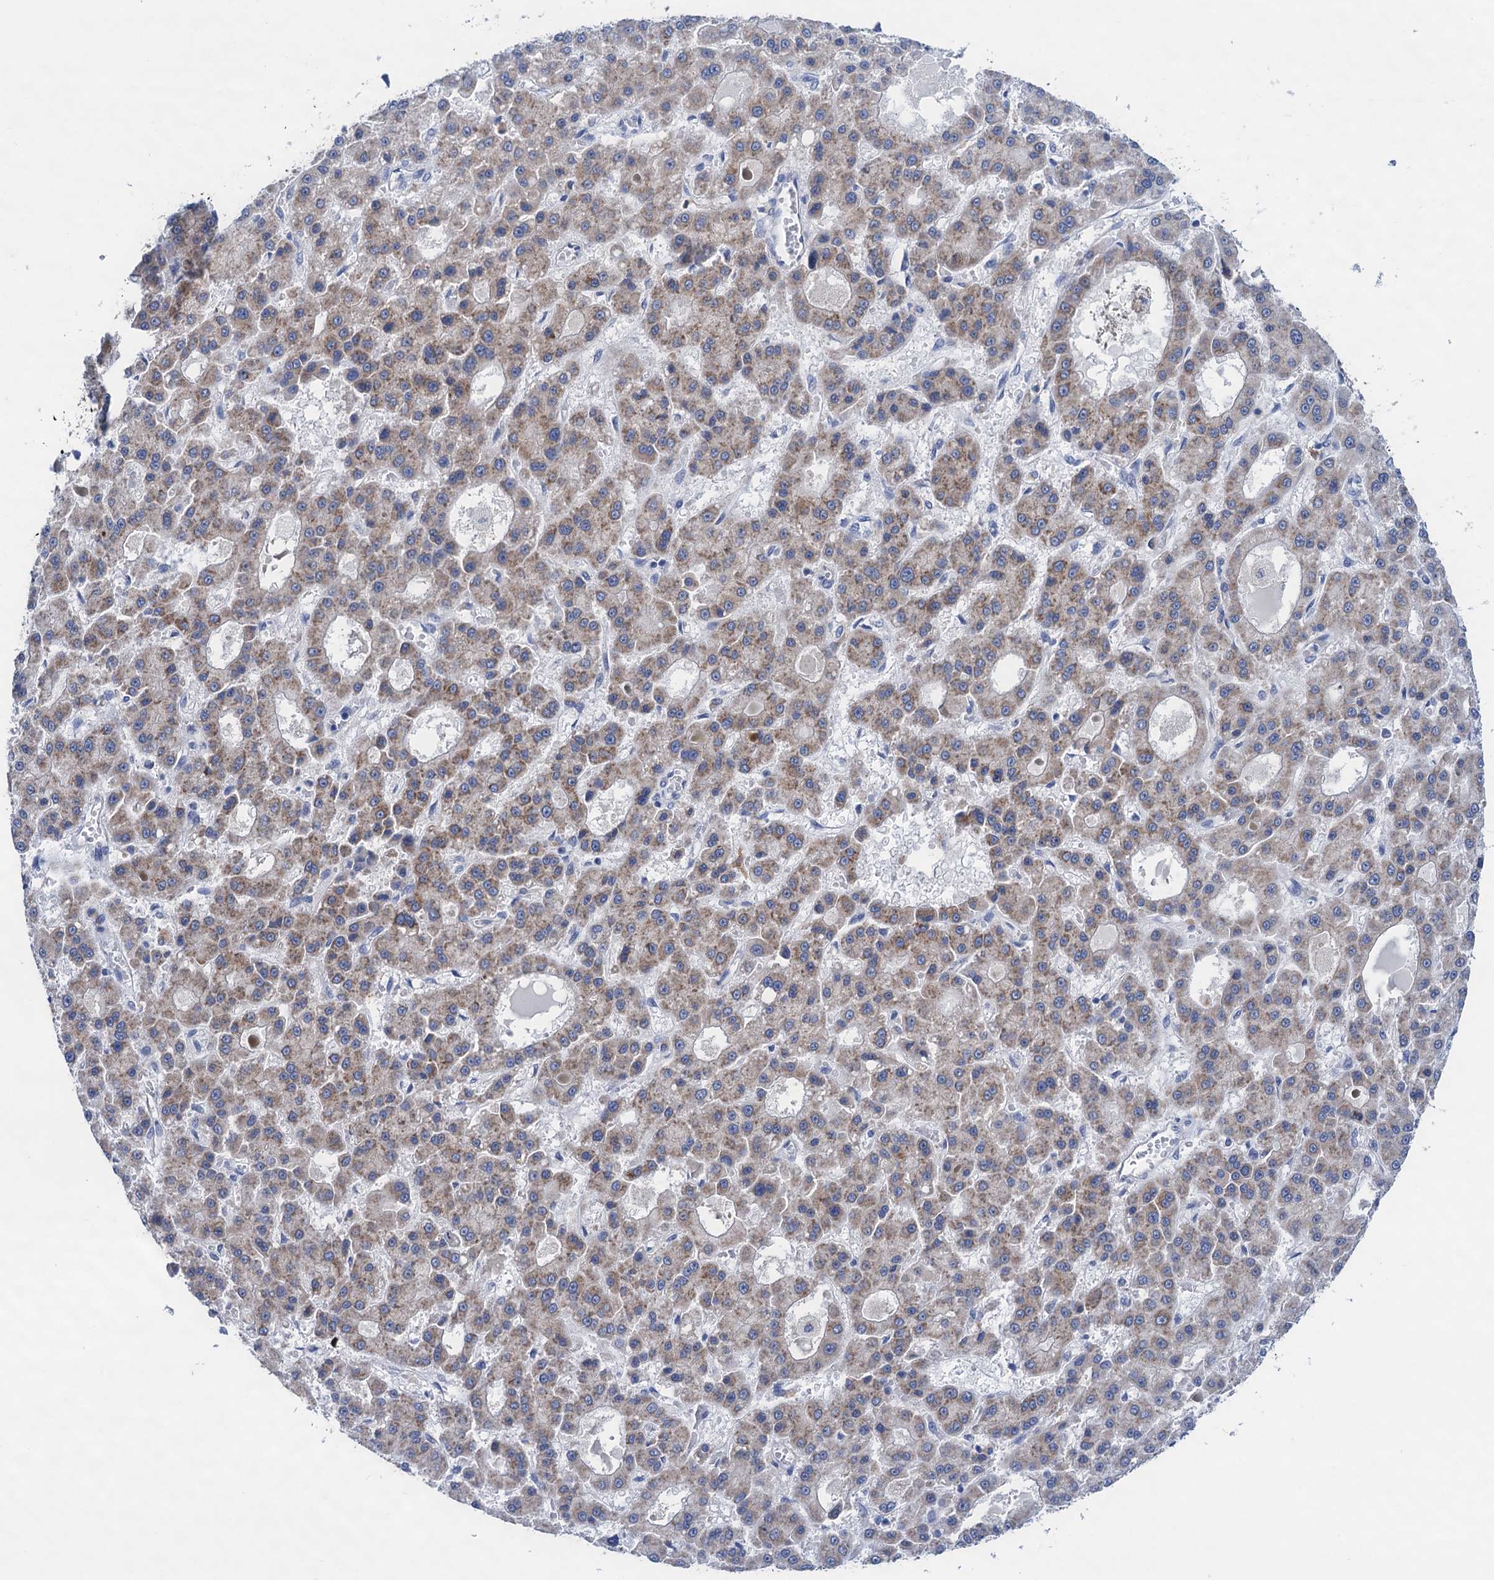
{"staining": {"intensity": "weak", "quantity": ">75%", "location": "cytoplasmic/membranous"}, "tissue": "liver cancer", "cell_type": "Tumor cells", "image_type": "cancer", "snomed": [{"axis": "morphology", "description": "Carcinoma, Hepatocellular, NOS"}, {"axis": "topography", "description": "Liver"}], "caption": "Weak cytoplasmic/membranous positivity is present in about >75% of tumor cells in hepatocellular carcinoma (liver).", "gene": "ZNRD2", "patient": {"sex": "male", "age": 70}}